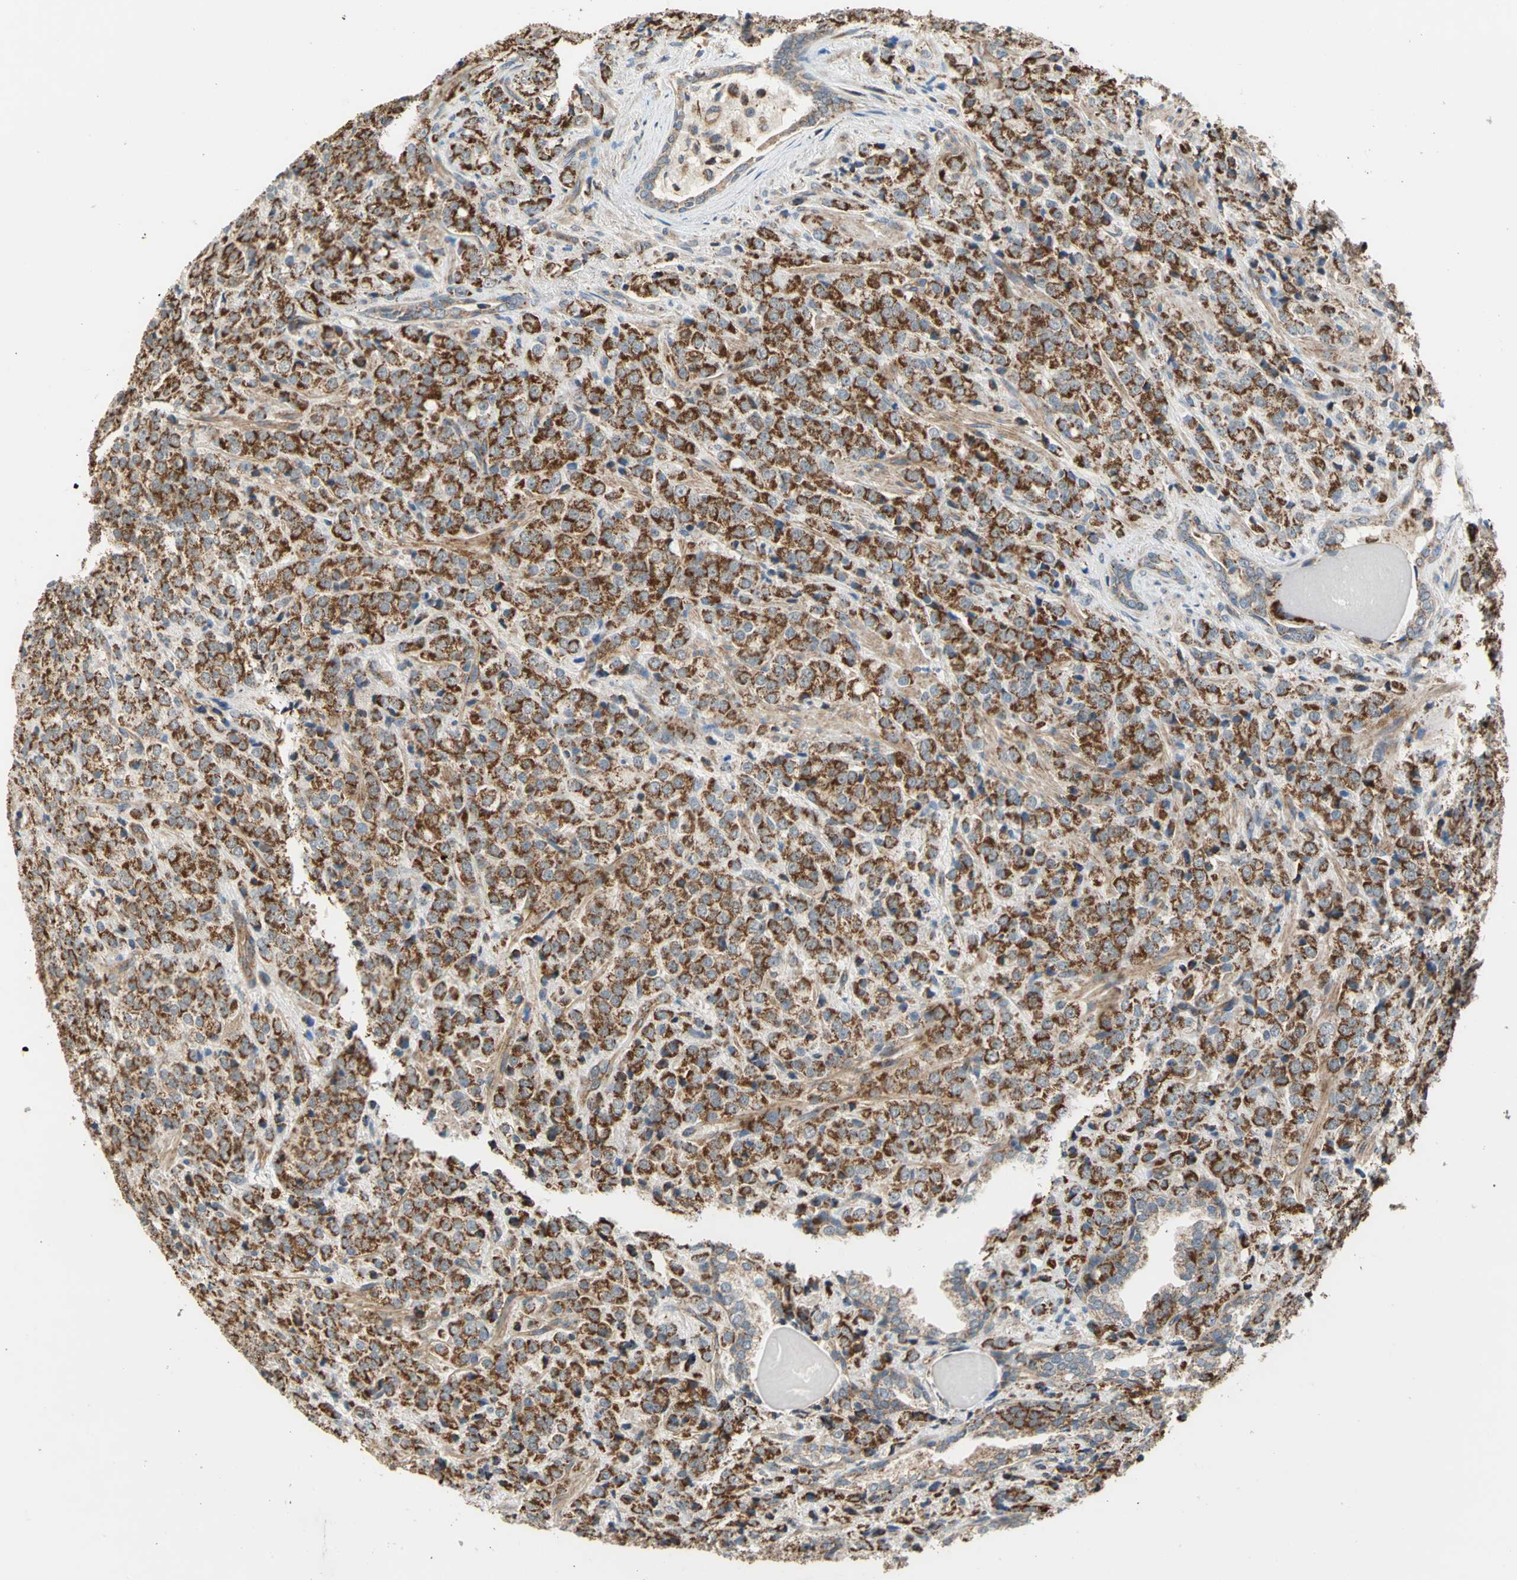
{"staining": {"intensity": "strong", "quantity": ">75%", "location": "cytoplasmic/membranous"}, "tissue": "prostate cancer", "cell_type": "Tumor cells", "image_type": "cancer", "snomed": [{"axis": "morphology", "description": "Adenocarcinoma, Medium grade"}, {"axis": "topography", "description": "Prostate"}], "caption": "A brown stain highlights strong cytoplasmic/membranous positivity of a protein in human prostate medium-grade adenocarcinoma tumor cells.", "gene": "MRPS22", "patient": {"sex": "male", "age": 70}}